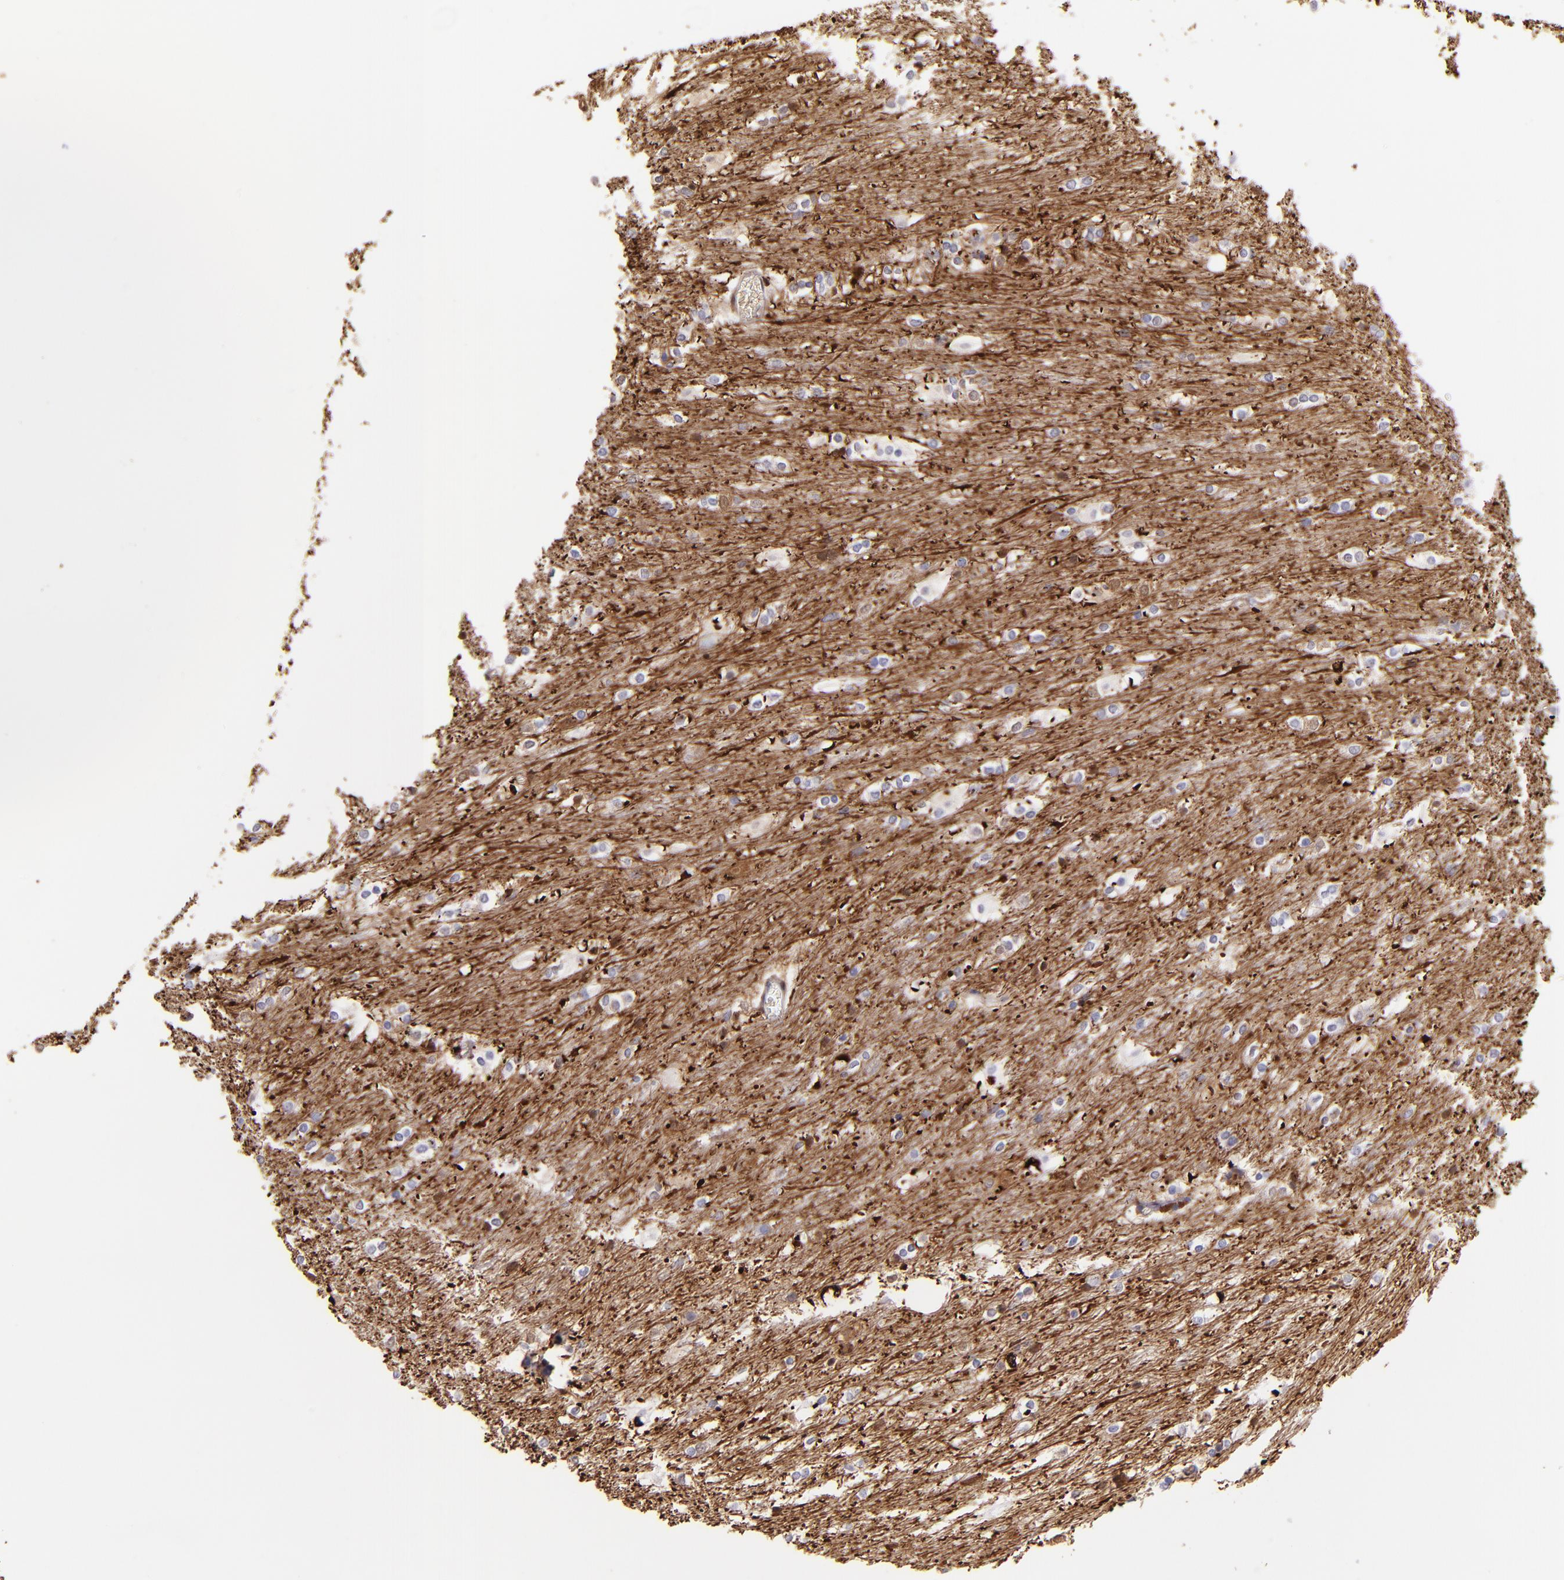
{"staining": {"intensity": "negative", "quantity": "none", "location": "none"}, "tissue": "caudate", "cell_type": "Glial cells", "image_type": "normal", "snomed": [{"axis": "morphology", "description": "Normal tissue, NOS"}, {"axis": "topography", "description": "Lateral ventricle wall"}], "caption": "Immunohistochemical staining of unremarkable human caudate displays no significant staining in glial cells.", "gene": "UCHL1", "patient": {"sex": "female", "age": 19}}